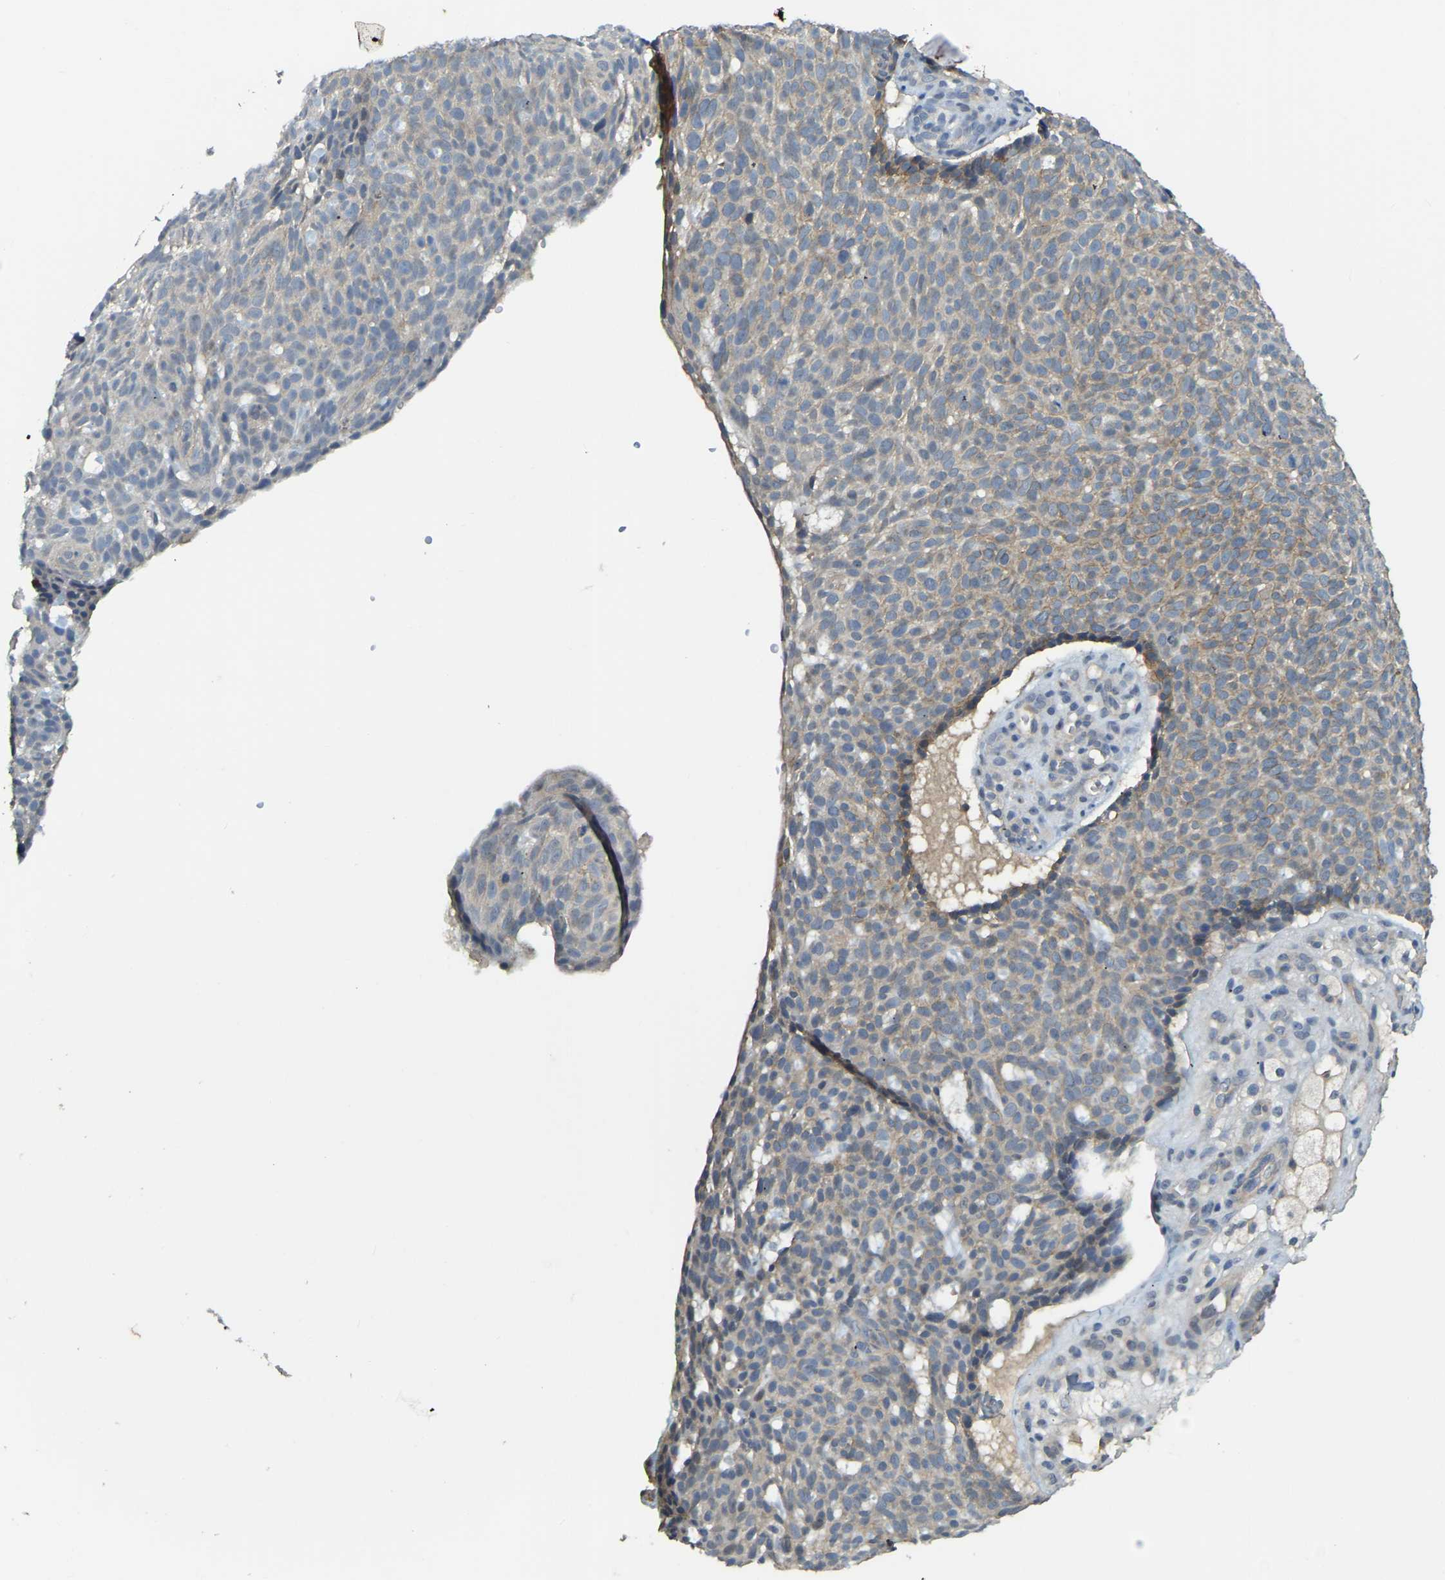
{"staining": {"intensity": "weak", "quantity": "<25%", "location": "cytoplasmic/membranous"}, "tissue": "skin cancer", "cell_type": "Tumor cells", "image_type": "cancer", "snomed": [{"axis": "morphology", "description": "Basal cell carcinoma"}, {"axis": "topography", "description": "Skin"}], "caption": "Photomicrograph shows no significant protein staining in tumor cells of skin cancer. The staining was performed using DAB (3,3'-diaminobenzidine) to visualize the protein expression in brown, while the nuclei were stained in blue with hematoxylin (Magnification: 20x).", "gene": "AHNAK", "patient": {"sex": "male", "age": 61}}